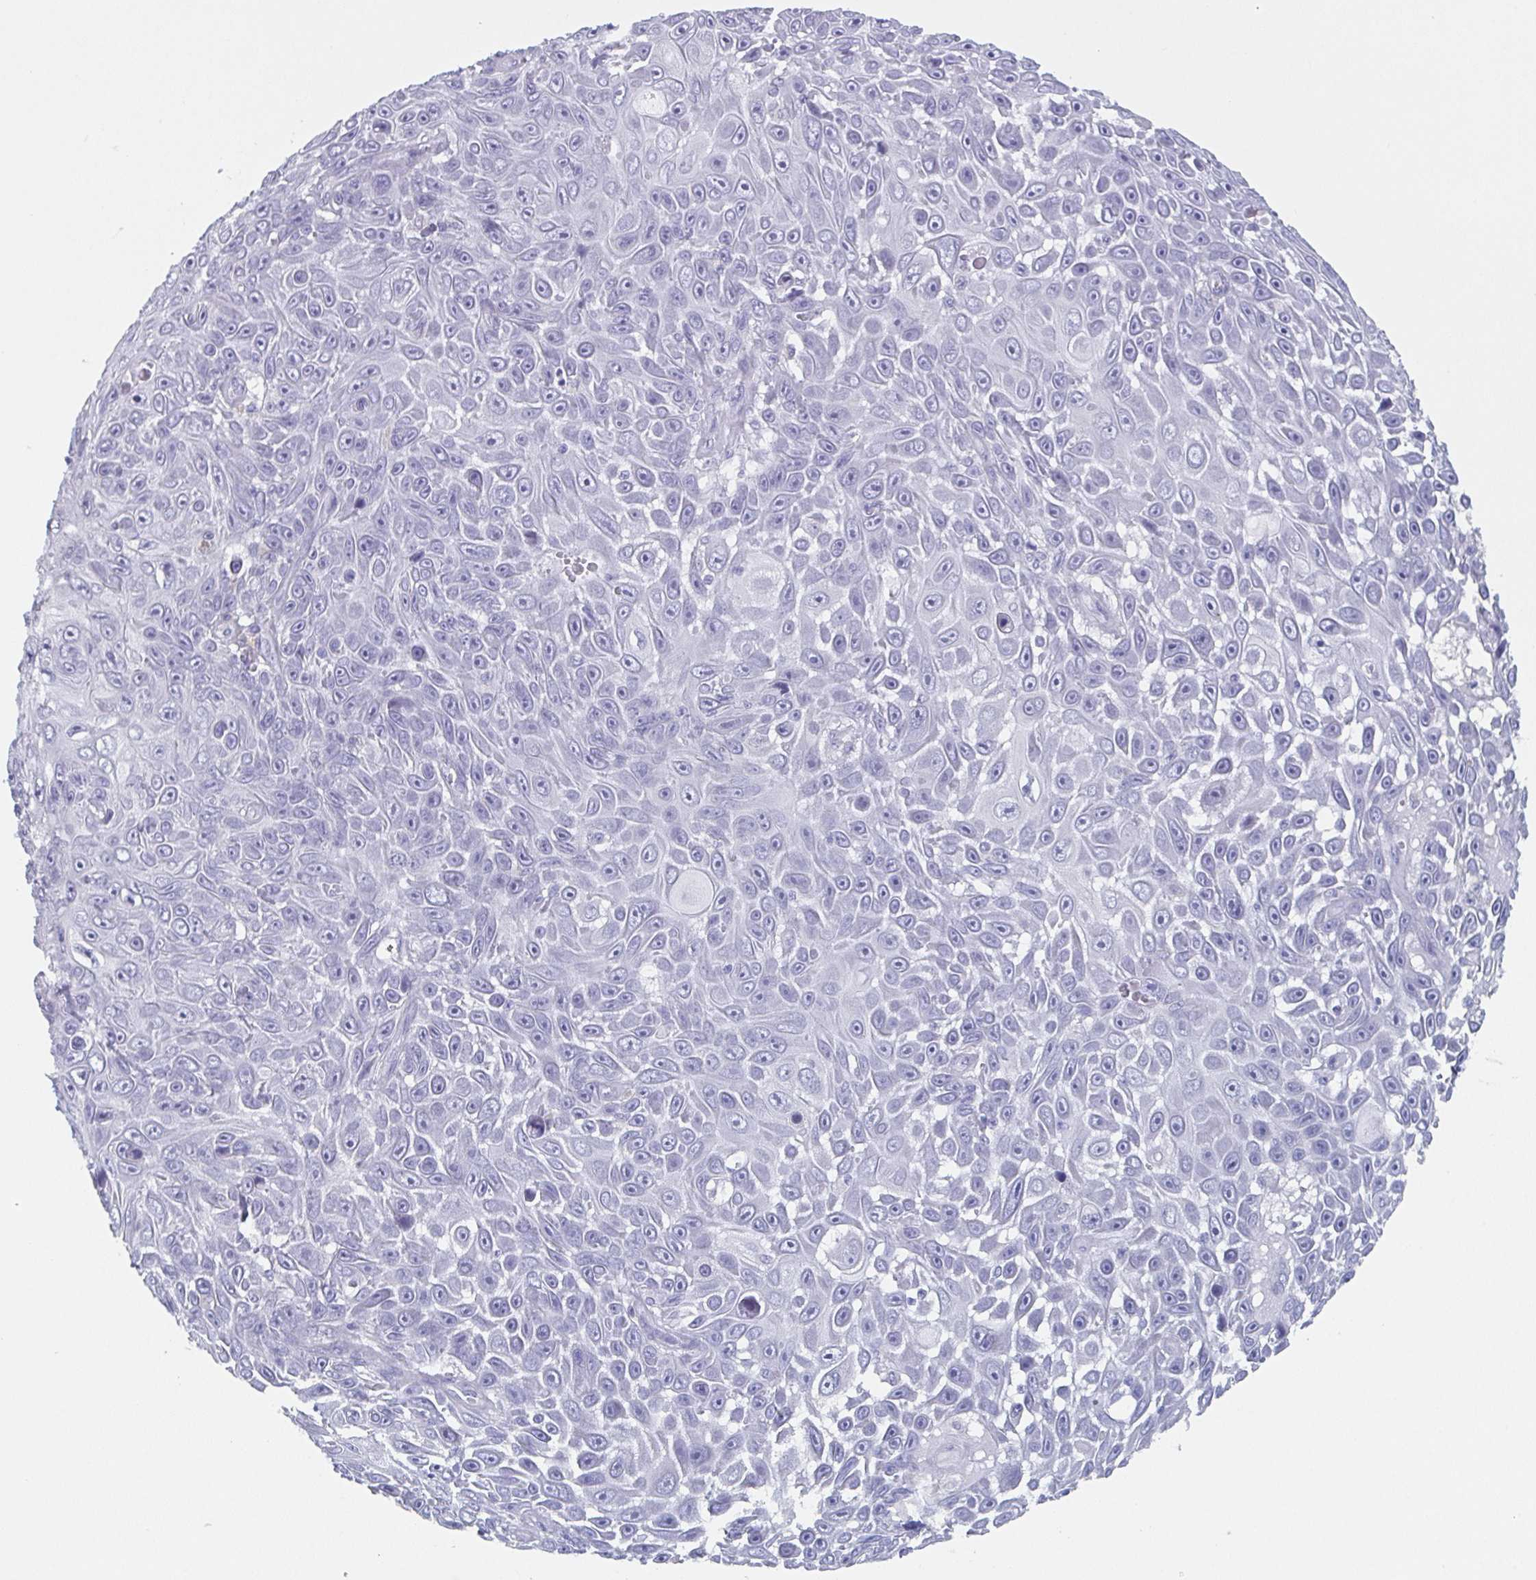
{"staining": {"intensity": "negative", "quantity": "none", "location": "none"}, "tissue": "skin cancer", "cell_type": "Tumor cells", "image_type": "cancer", "snomed": [{"axis": "morphology", "description": "Squamous cell carcinoma, NOS"}, {"axis": "topography", "description": "Skin"}], "caption": "A high-resolution micrograph shows immunohistochemistry (IHC) staining of skin cancer, which reveals no significant positivity in tumor cells. (Stains: DAB (3,3'-diaminobenzidine) IHC with hematoxylin counter stain, Microscopy: brightfield microscopy at high magnification).", "gene": "DYDC2", "patient": {"sex": "male", "age": 82}}